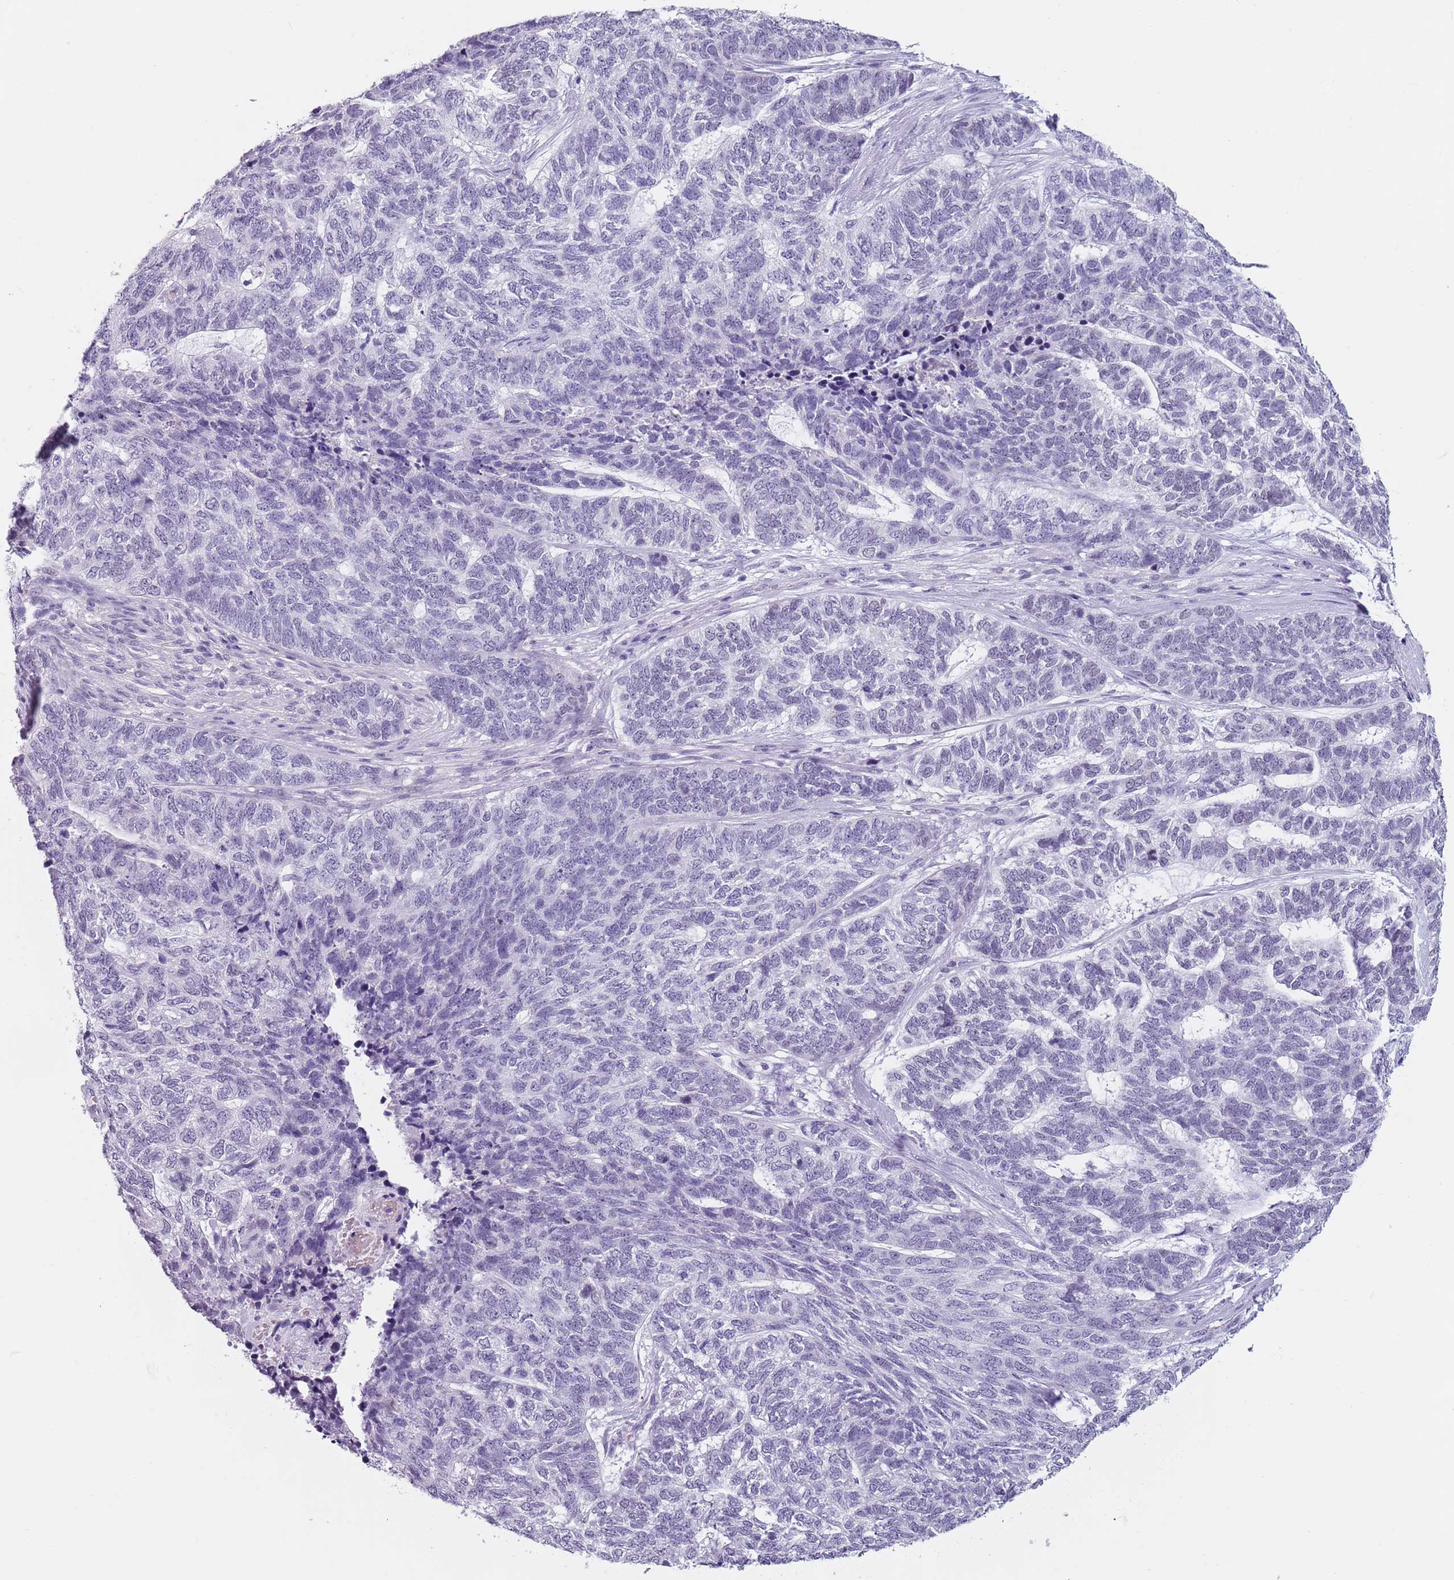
{"staining": {"intensity": "negative", "quantity": "none", "location": "none"}, "tissue": "skin cancer", "cell_type": "Tumor cells", "image_type": "cancer", "snomed": [{"axis": "morphology", "description": "Basal cell carcinoma"}, {"axis": "topography", "description": "Skin"}], "caption": "Human skin cancer (basal cell carcinoma) stained for a protein using IHC exhibits no positivity in tumor cells.", "gene": "SPESP1", "patient": {"sex": "female", "age": 65}}